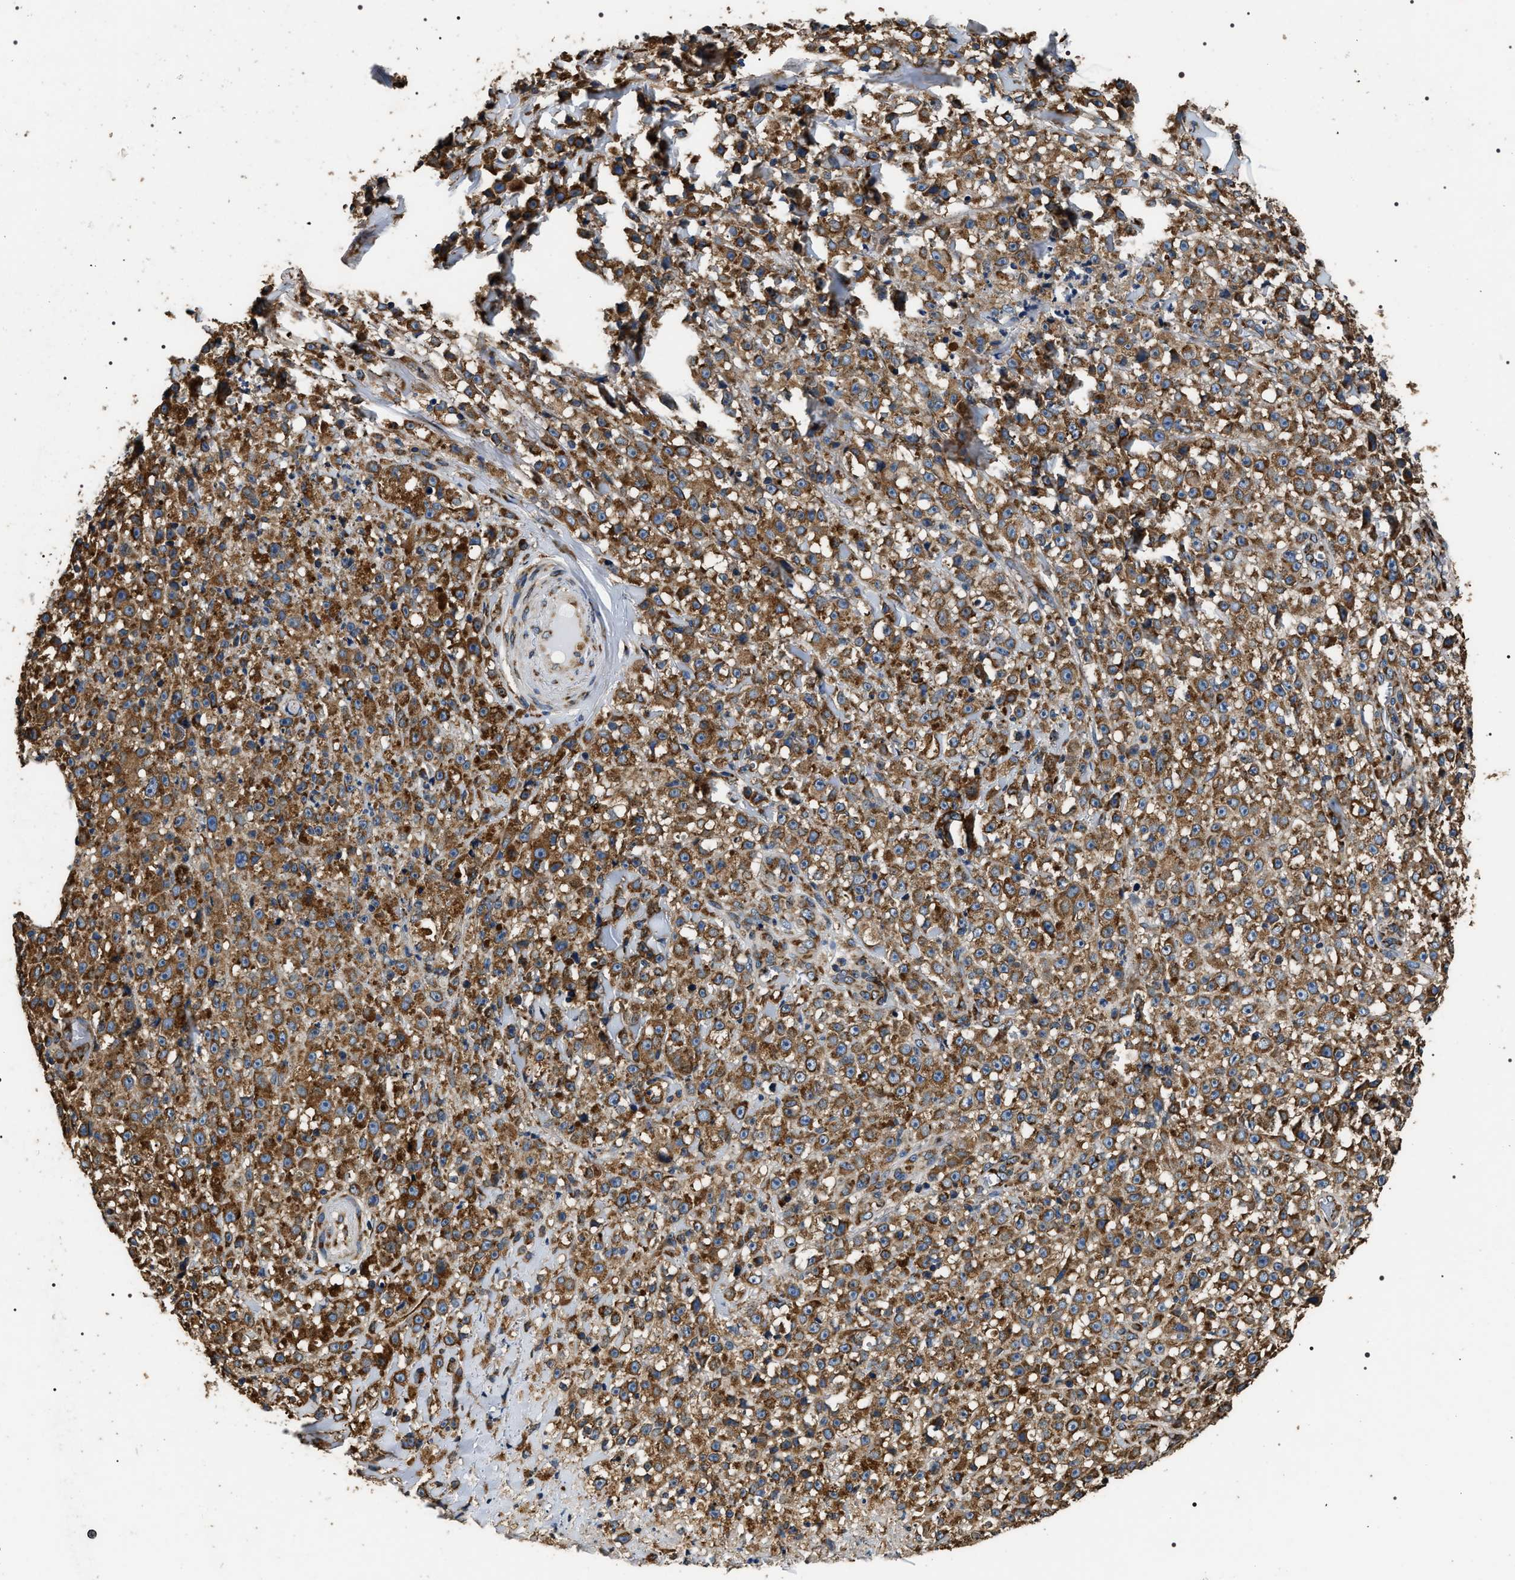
{"staining": {"intensity": "moderate", "quantity": ">75%", "location": "cytoplasmic/membranous"}, "tissue": "melanoma", "cell_type": "Tumor cells", "image_type": "cancer", "snomed": [{"axis": "morphology", "description": "Malignant melanoma, NOS"}, {"axis": "topography", "description": "Skin"}], "caption": "Protein staining demonstrates moderate cytoplasmic/membranous staining in about >75% of tumor cells in malignant melanoma.", "gene": "KTN1", "patient": {"sex": "female", "age": 82}}